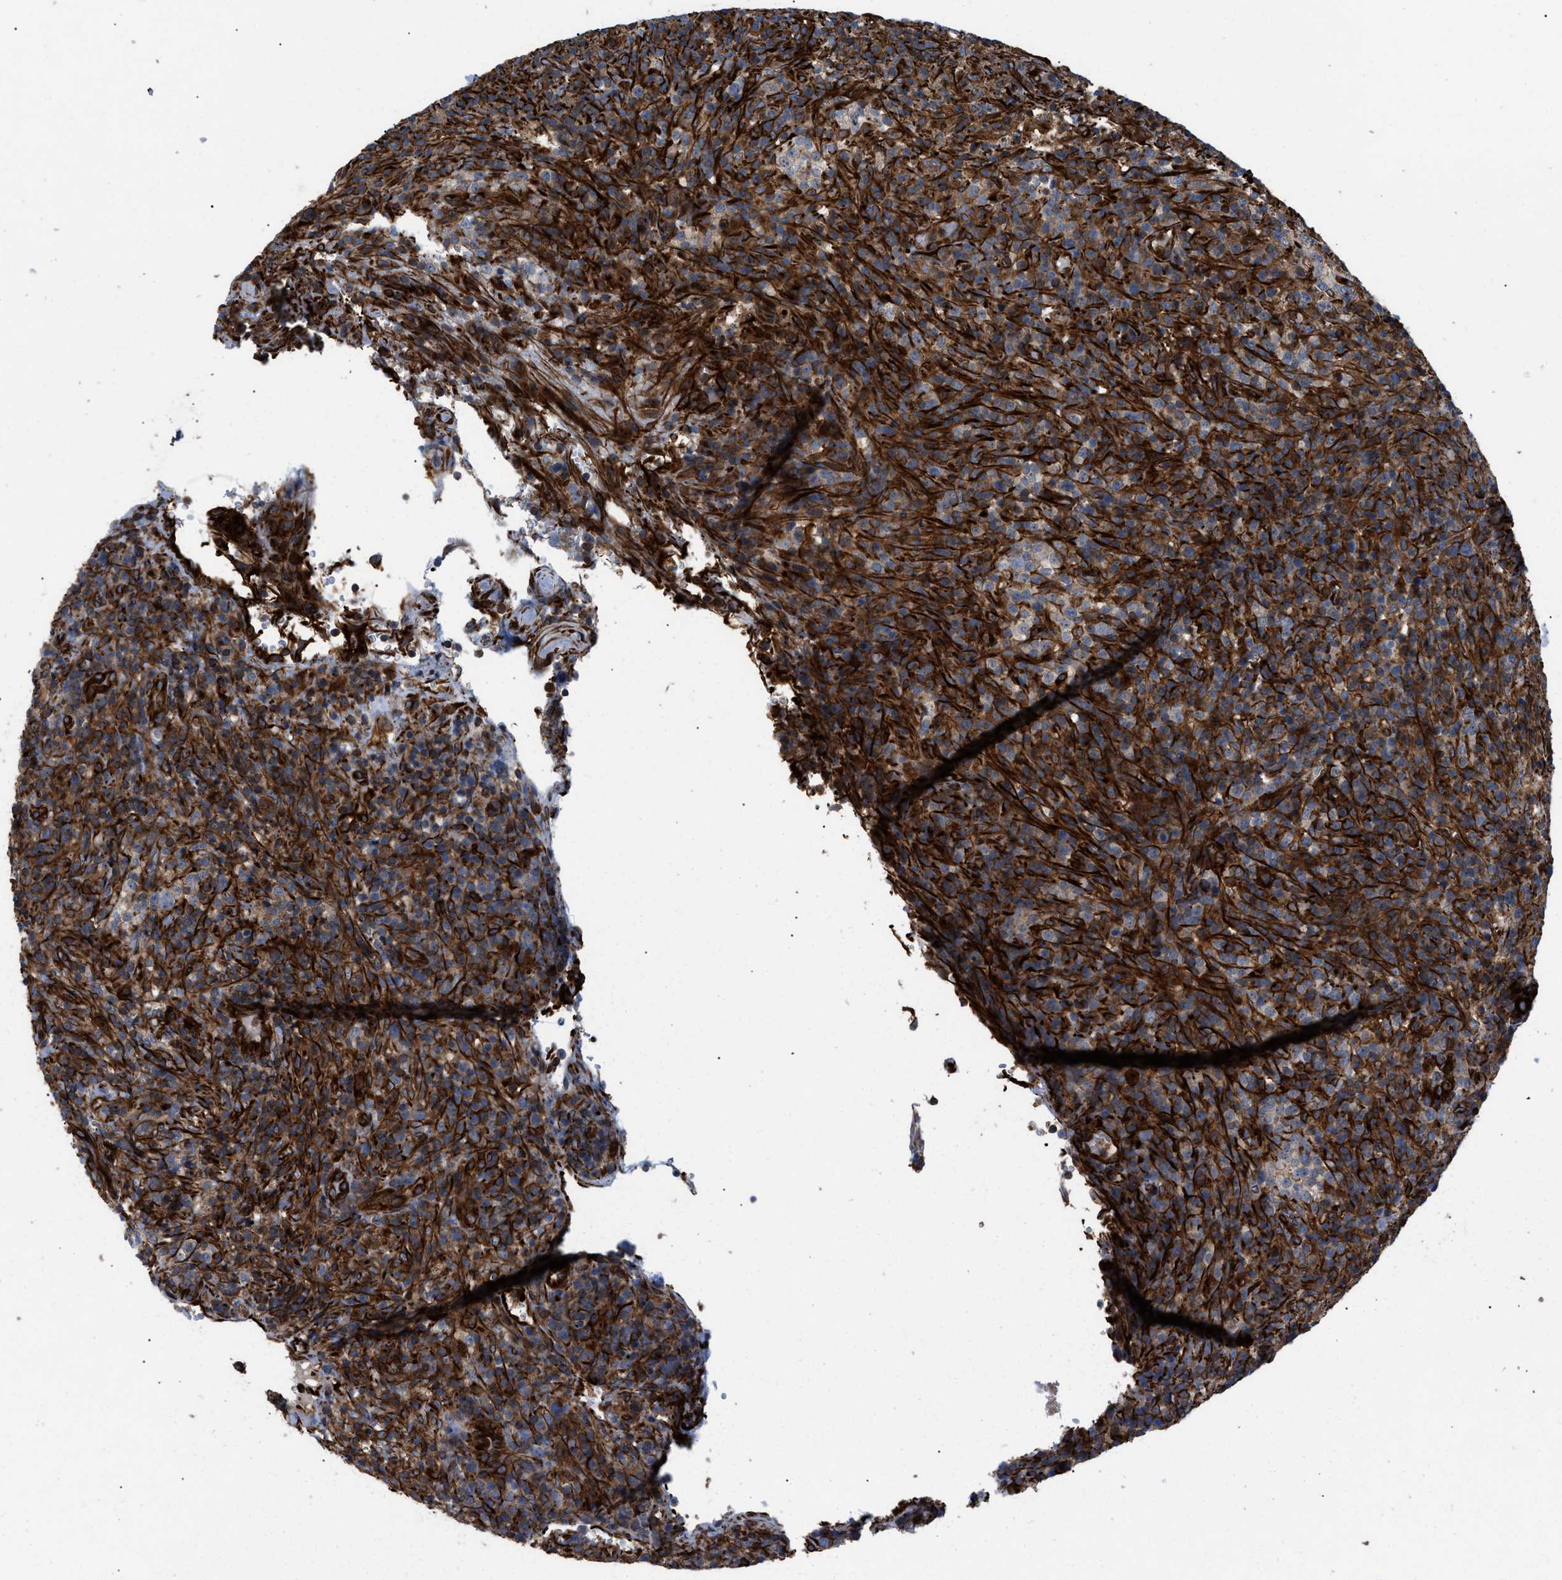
{"staining": {"intensity": "strong", "quantity": "25%-75%", "location": "cytoplasmic/membranous"}, "tissue": "lymphoma", "cell_type": "Tumor cells", "image_type": "cancer", "snomed": [{"axis": "morphology", "description": "Malignant lymphoma, non-Hodgkin's type, High grade"}, {"axis": "topography", "description": "Lymph node"}], "caption": "Immunohistochemistry staining of lymphoma, which reveals high levels of strong cytoplasmic/membranous staining in approximately 25%-75% of tumor cells indicating strong cytoplasmic/membranous protein positivity. The staining was performed using DAB (3,3'-diaminobenzidine) (brown) for protein detection and nuclei were counterstained in hematoxylin (blue).", "gene": "PTPRE", "patient": {"sex": "female", "age": 76}}